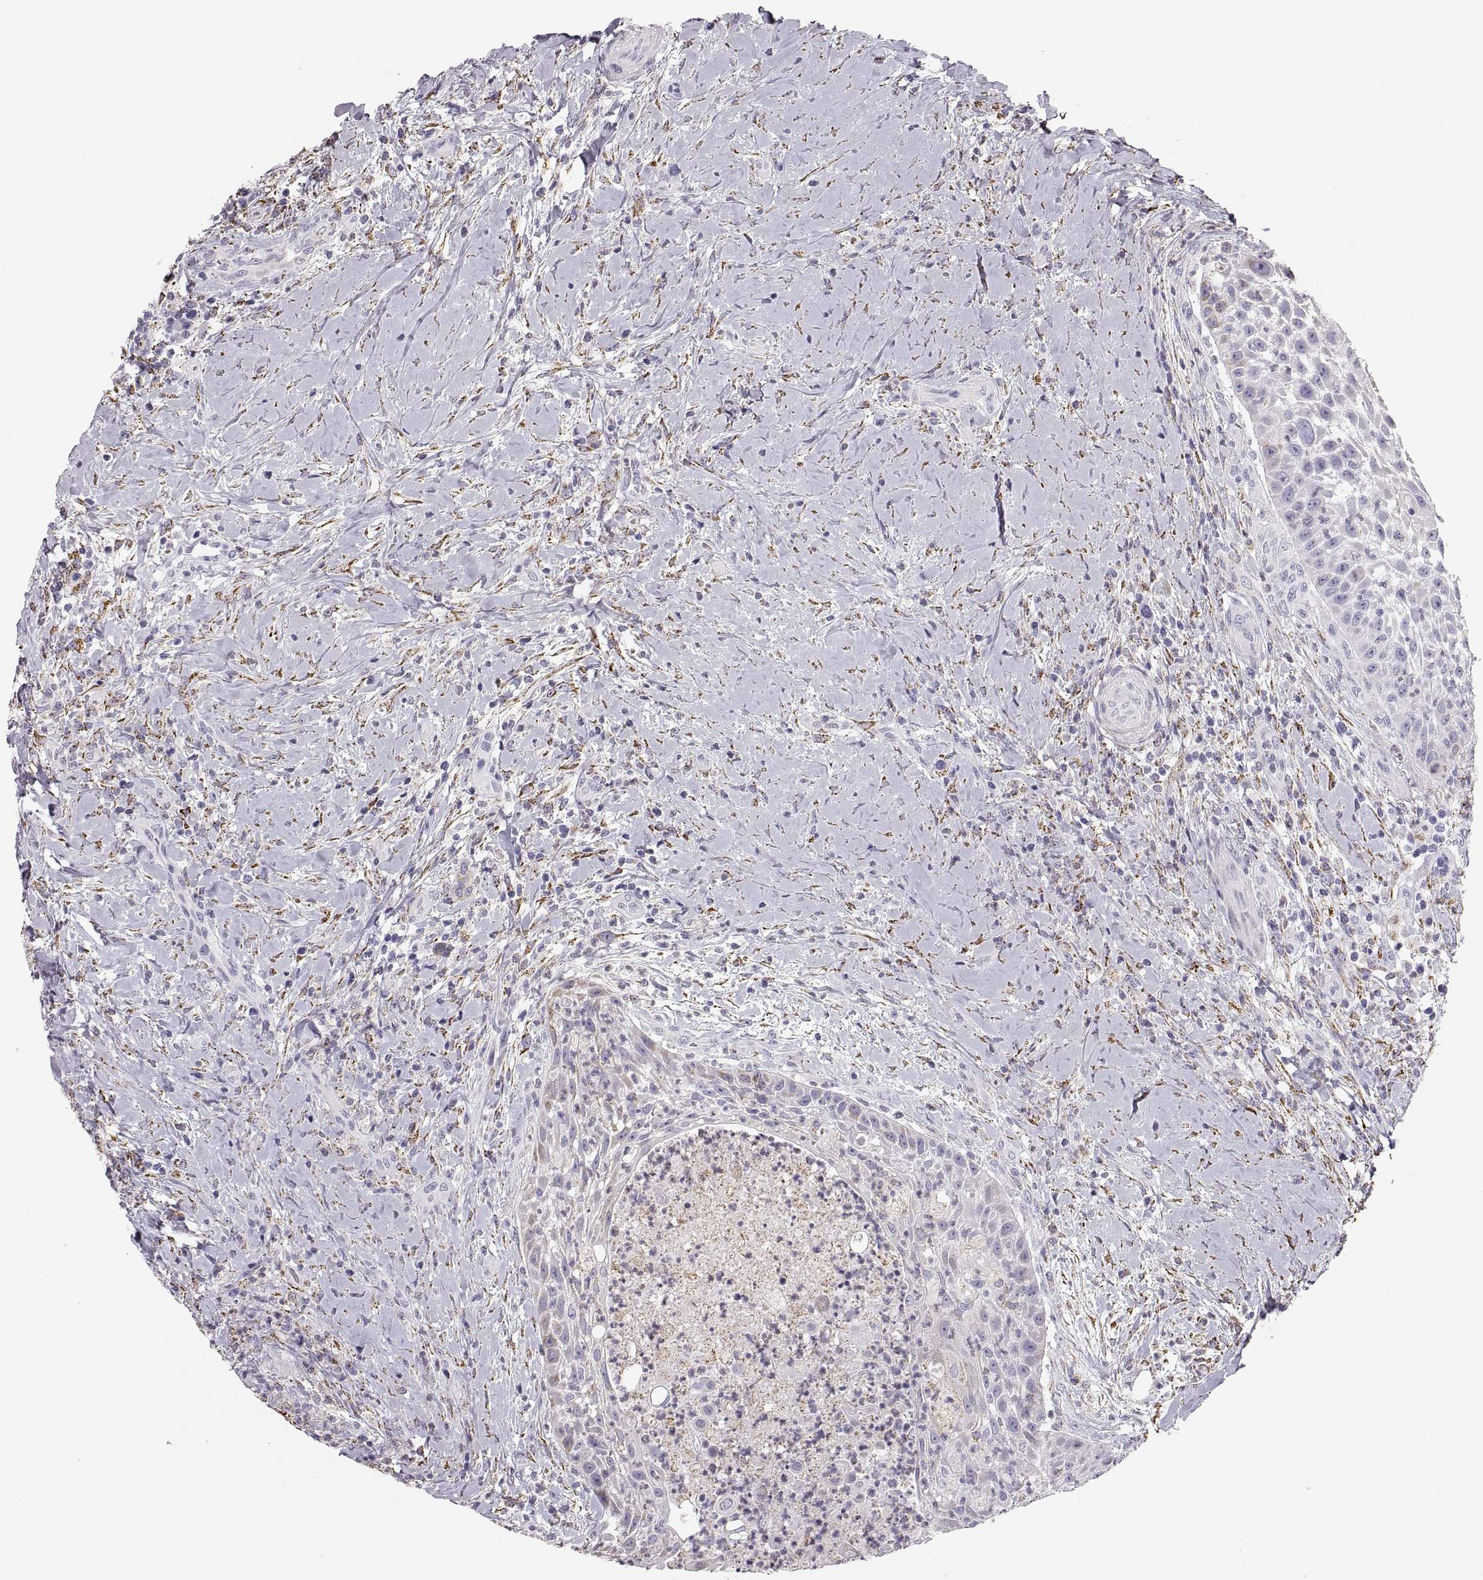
{"staining": {"intensity": "negative", "quantity": "none", "location": "none"}, "tissue": "head and neck cancer", "cell_type": "Tumor cells", "image_type": "cancer", "snomed": [{"axis": "morphology", "description": "Squamous cell carcinoma, NOS"}, {"axis": "topography", "description": "Head-Neck"}], "caption": "DAB immunohistochemical staining of human head and neck squamous cell carcinoma exhibits no significant expression in tumor cells.", "gene": "COL9A3", "patient": {"sex": "male", "age": 69}}